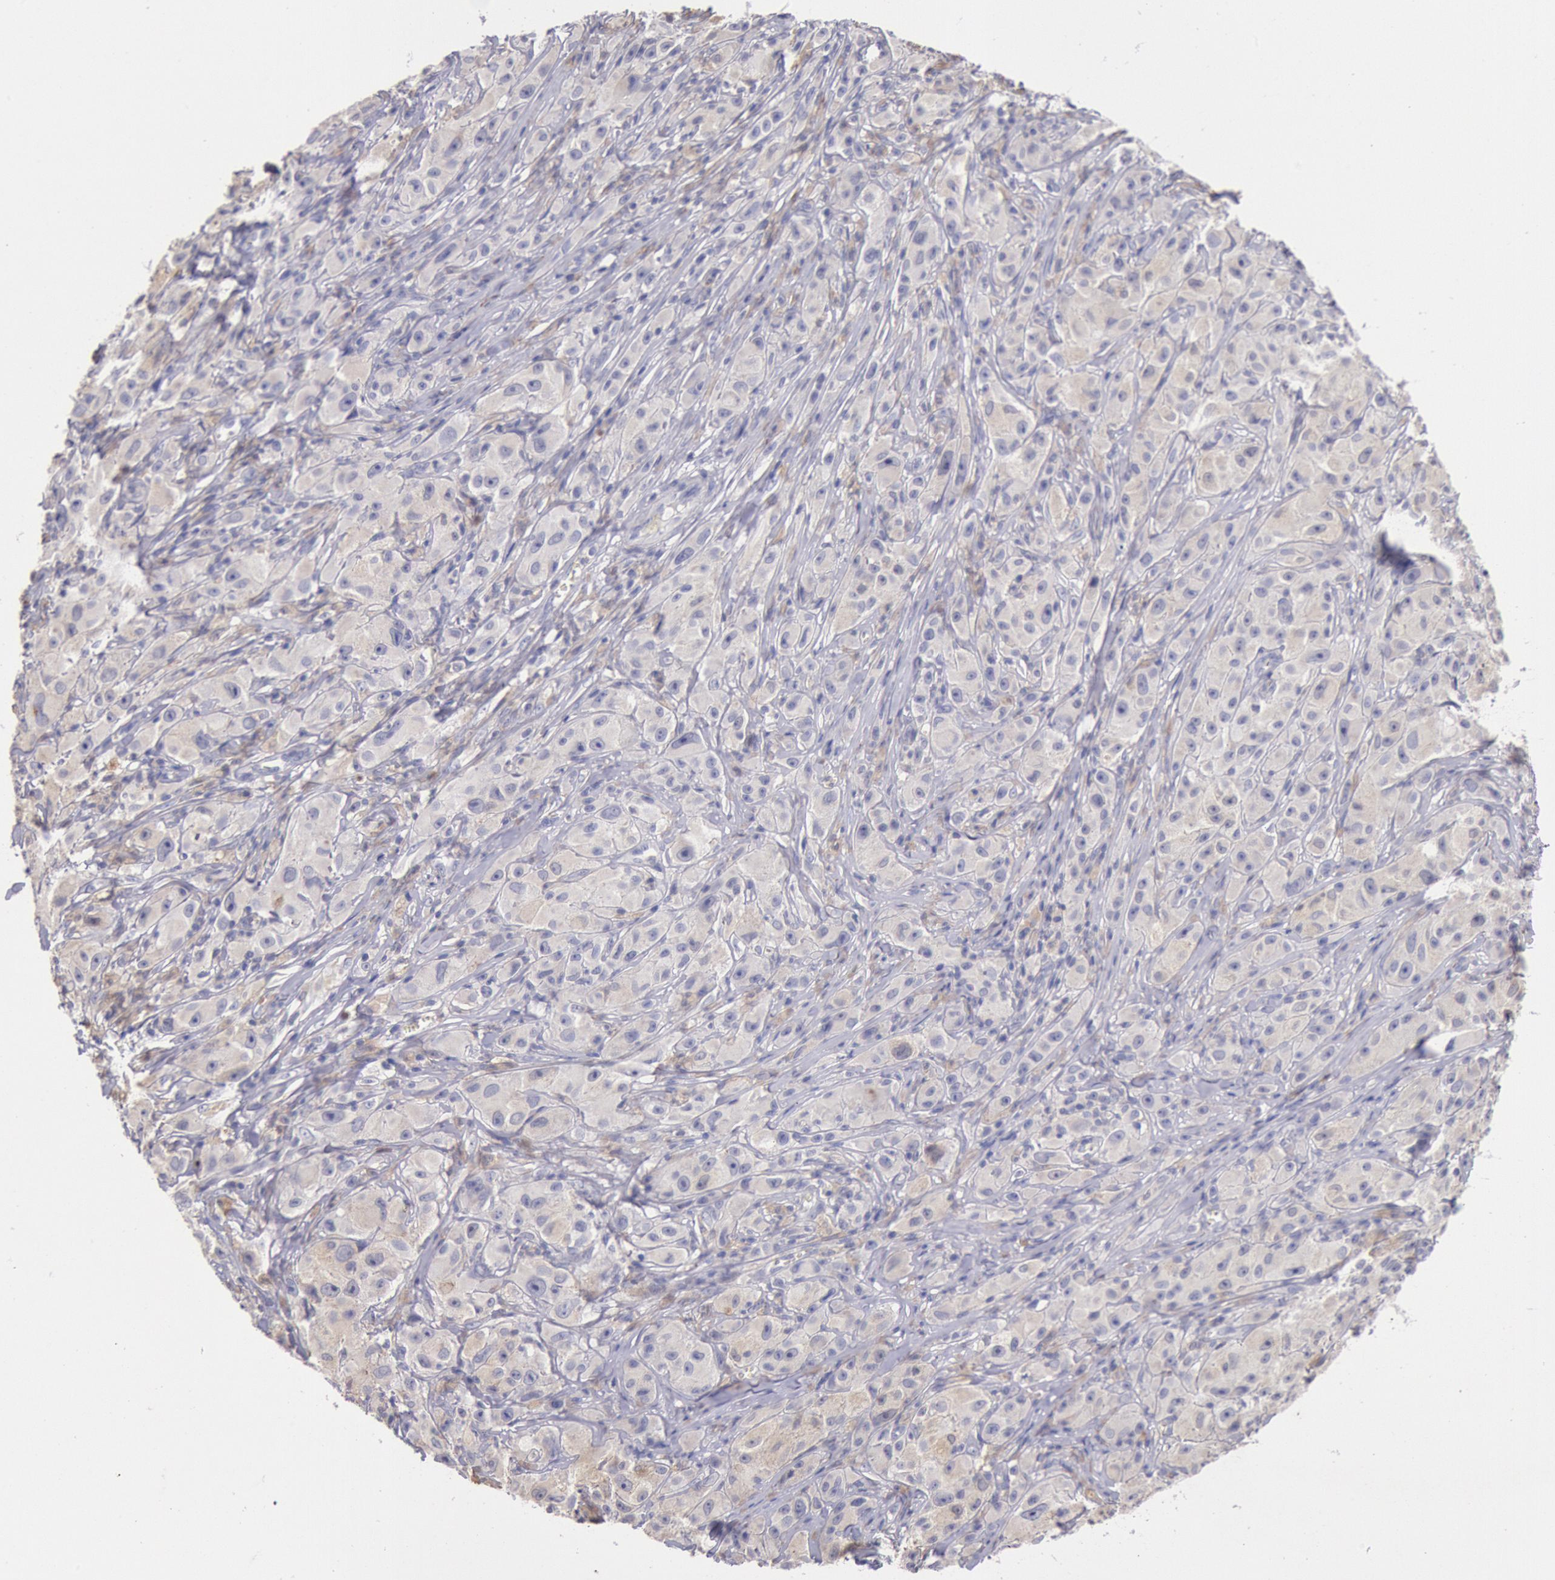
{"staining": {"intensity": "weak", "quantity": ">75%", "location": "cytoplasmic/membranous"}, "tissue": "melanoma", "cell_type": "Tumor cells", "image_type": "cancer", "snomed": [{"axis": "morphology", "description": "Malignant melanoma, NOS"}, {"axis": "topography", "description": "Skin"}], "caption": "Human melanoma stained with a protein marker reveals weak staining in tumor cells.", "gene": "GAL3ST1", "patient": {"sex": "male", "age": 56}}